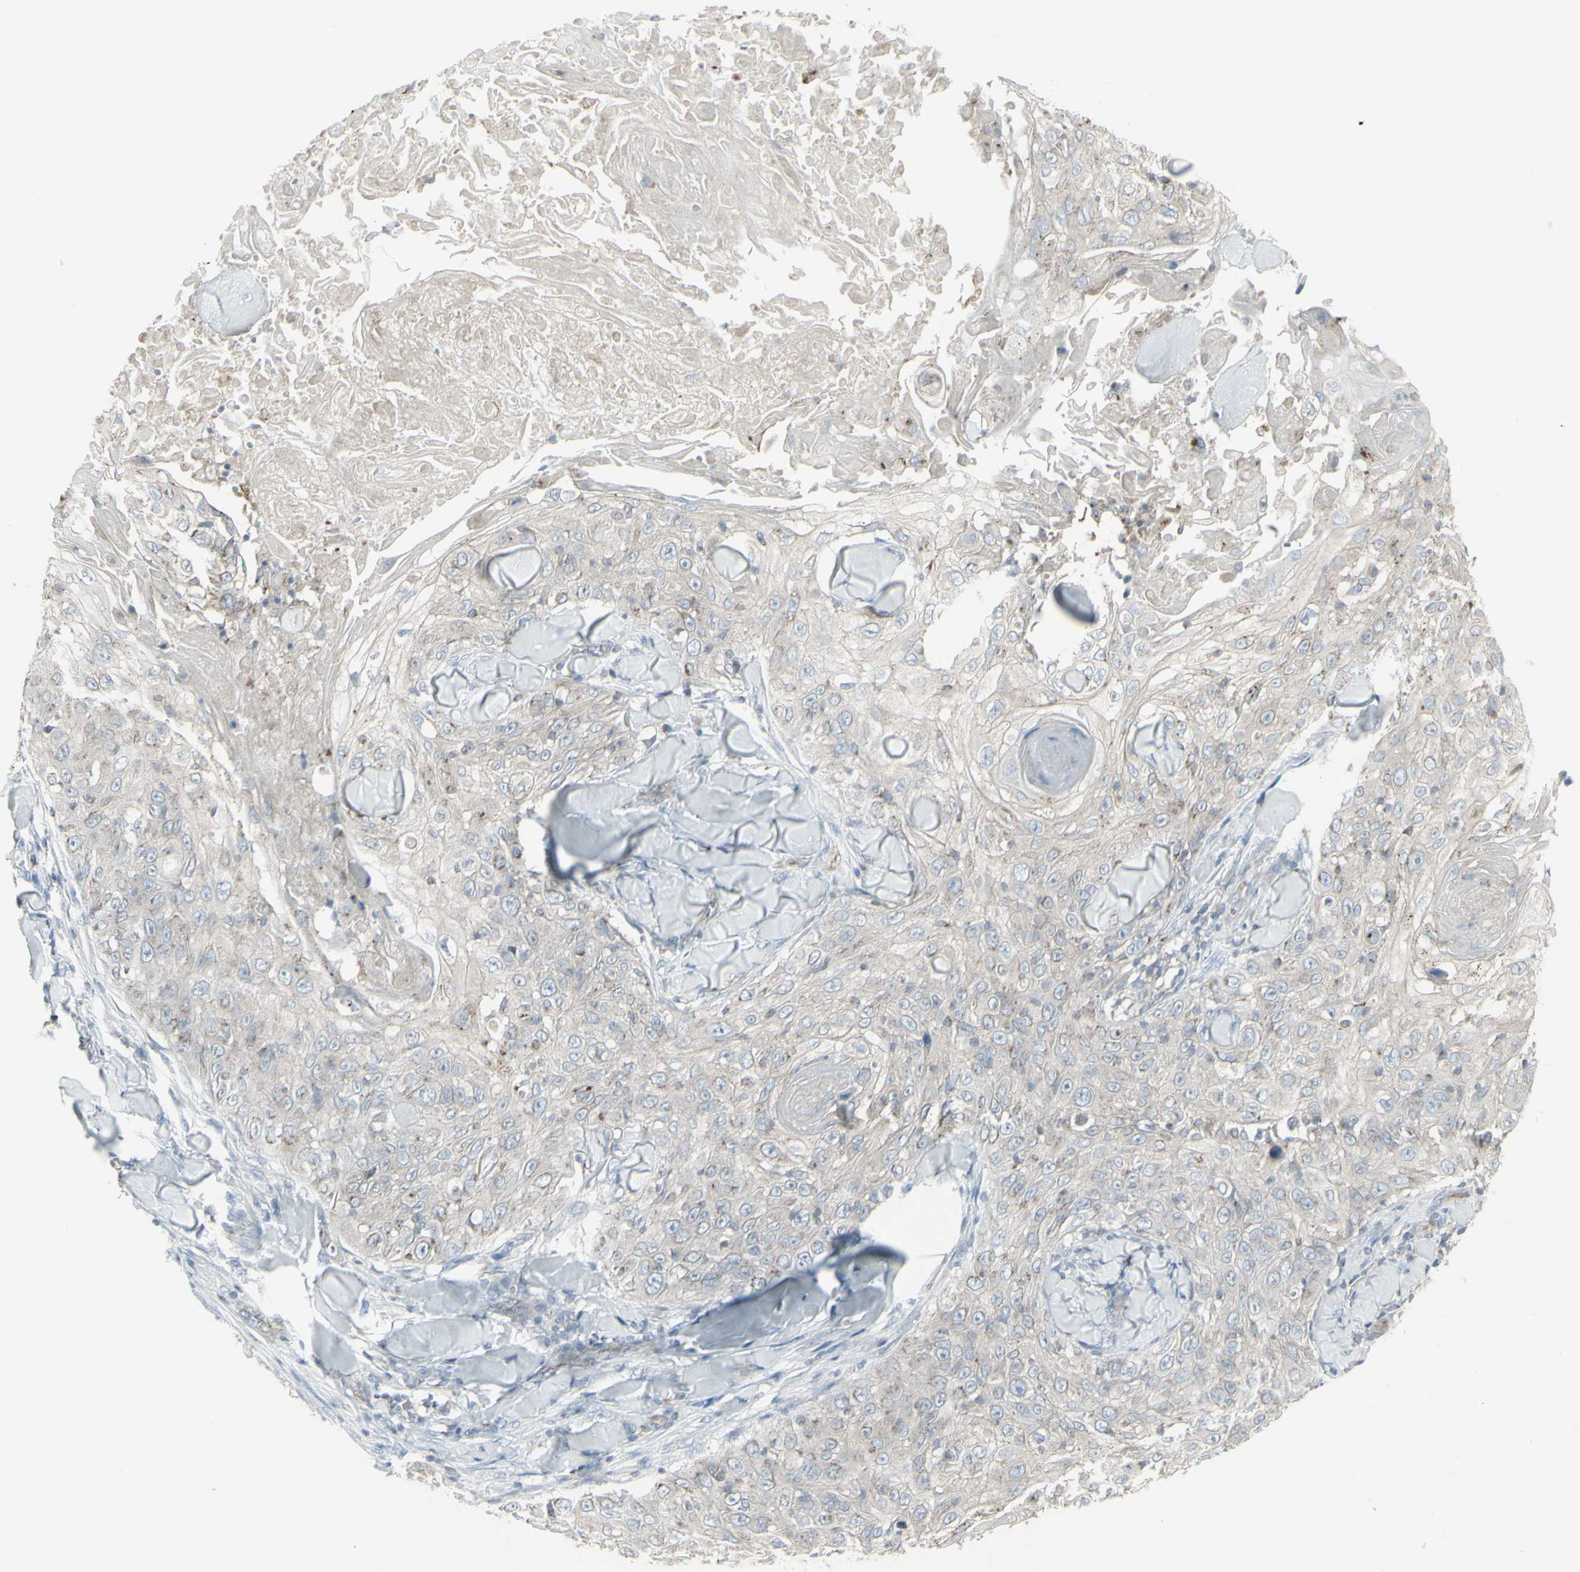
{"staining": {"intensity": "negative", "quantity": "none", "location": "none"}, "tissue": "skin cancer", "cell_type": "Tumor cells", "image_type": "cancer", "snomed": [{"axis": "morphology", "description": "Squamous cell carcinoma, NOS"}, {"axis": "topography", "description": "Skin"}], "caption": "Tumor cells are negative for brown protein staining in skin cancer (squamous cell carcinoma). Nuclei are stained in blue.", "gene": "GALNT6", "patient": {"sex": "male", "age": 86}}